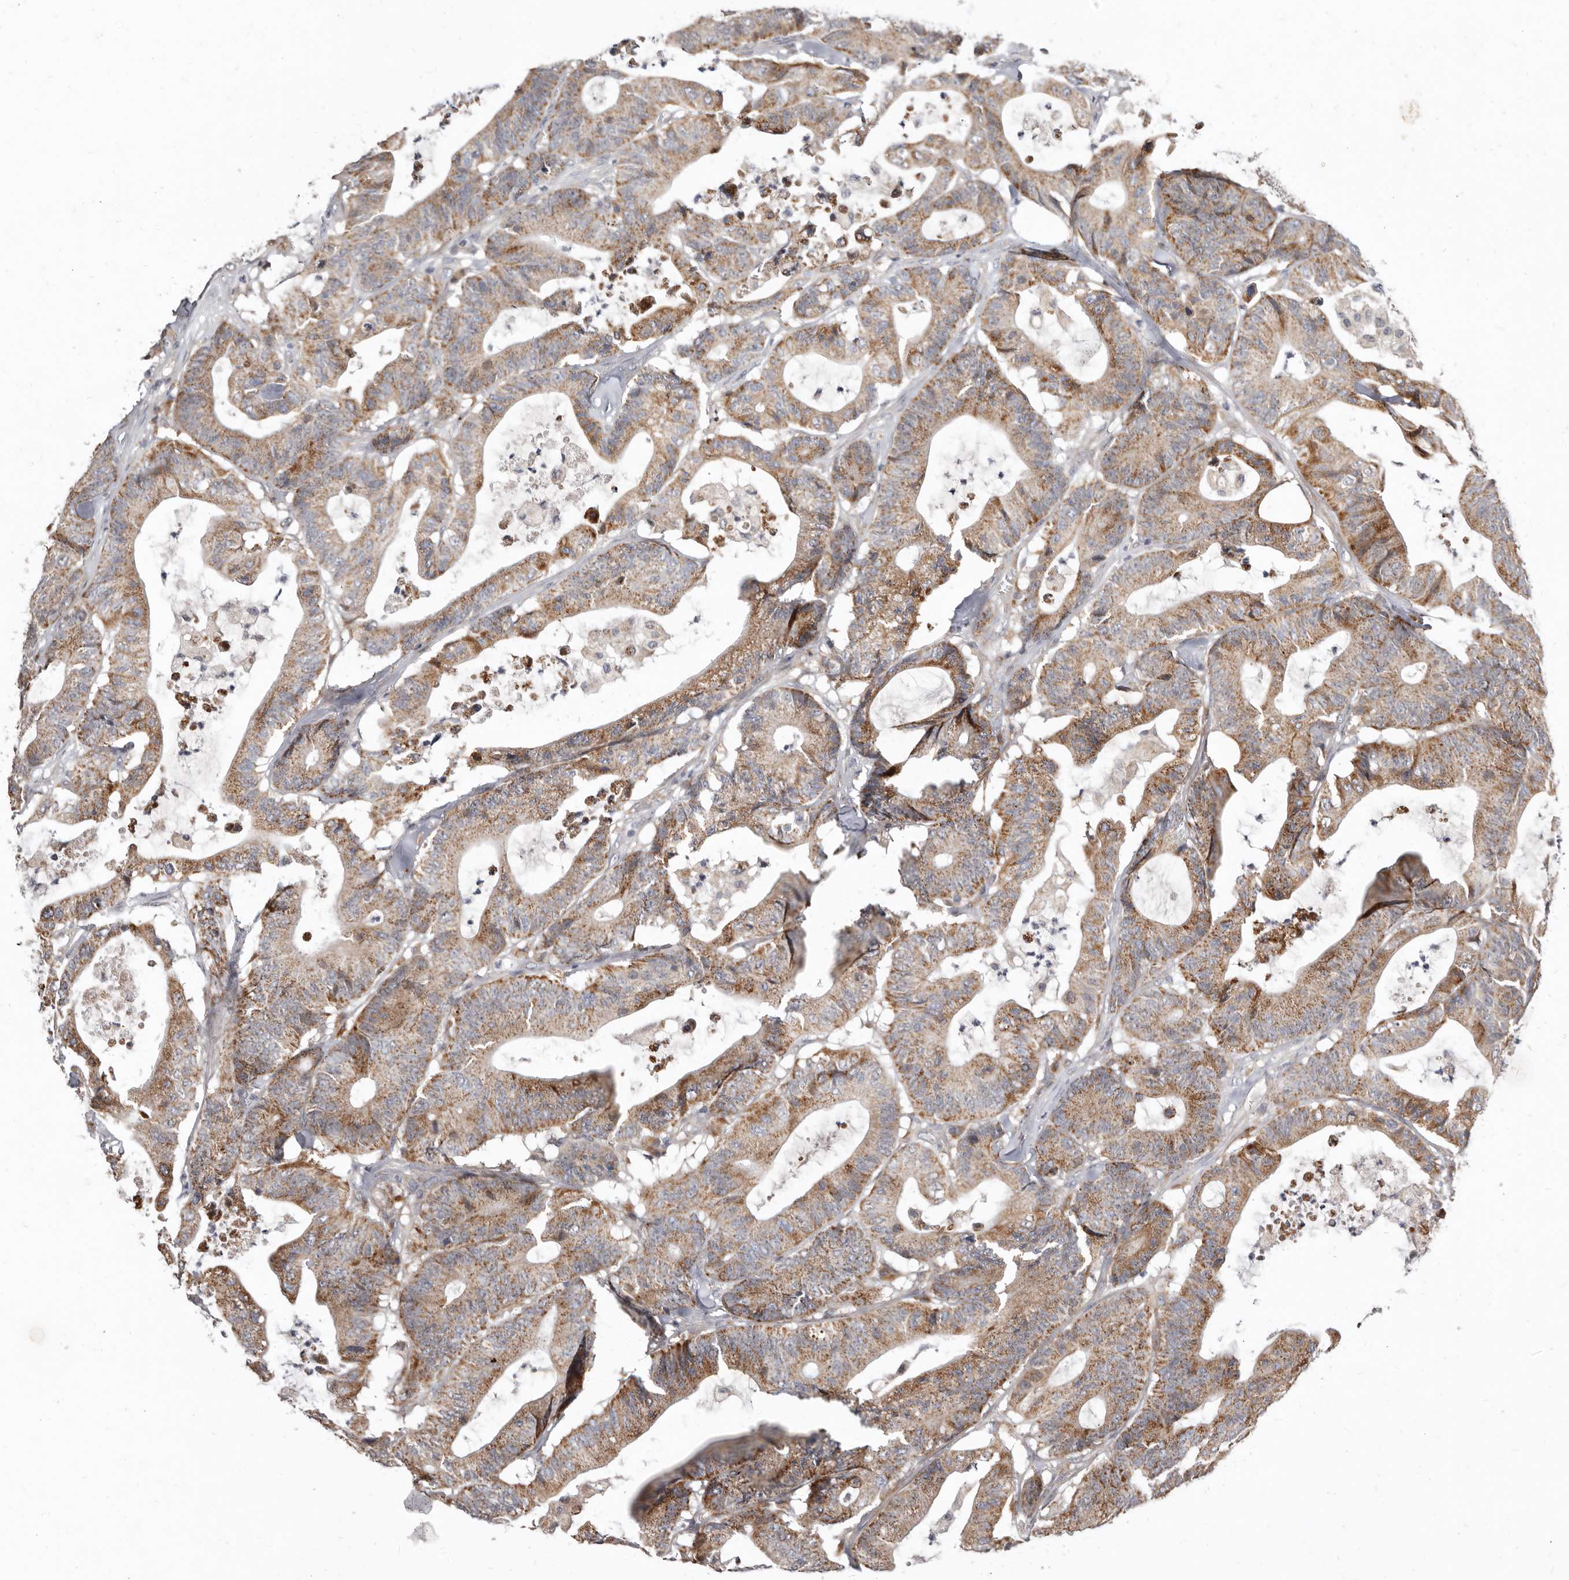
{"staining": {"intensity": "moderate", "quantity": ">75%", "location": "cytoplasmic/membranous"}, "tissue": "colorectal cancer", "cell_type": "Tumor cells", "image_type": "cancer", "snomed": [{"axis": "morphology", "description": "Adenocarcinoma, NOS"}, {"axis": "topography", "description": "Colon"}], "caption": "DAB (3,3'-diaminobenzidine) immunohistochemical staining of colorectal adenocarcinoma shows moderate cytoplasmic/membranous protein expression in about >75% of tumor cells.", "gene": "SMC4", "patient": {"sex": "female", "age": 84}}